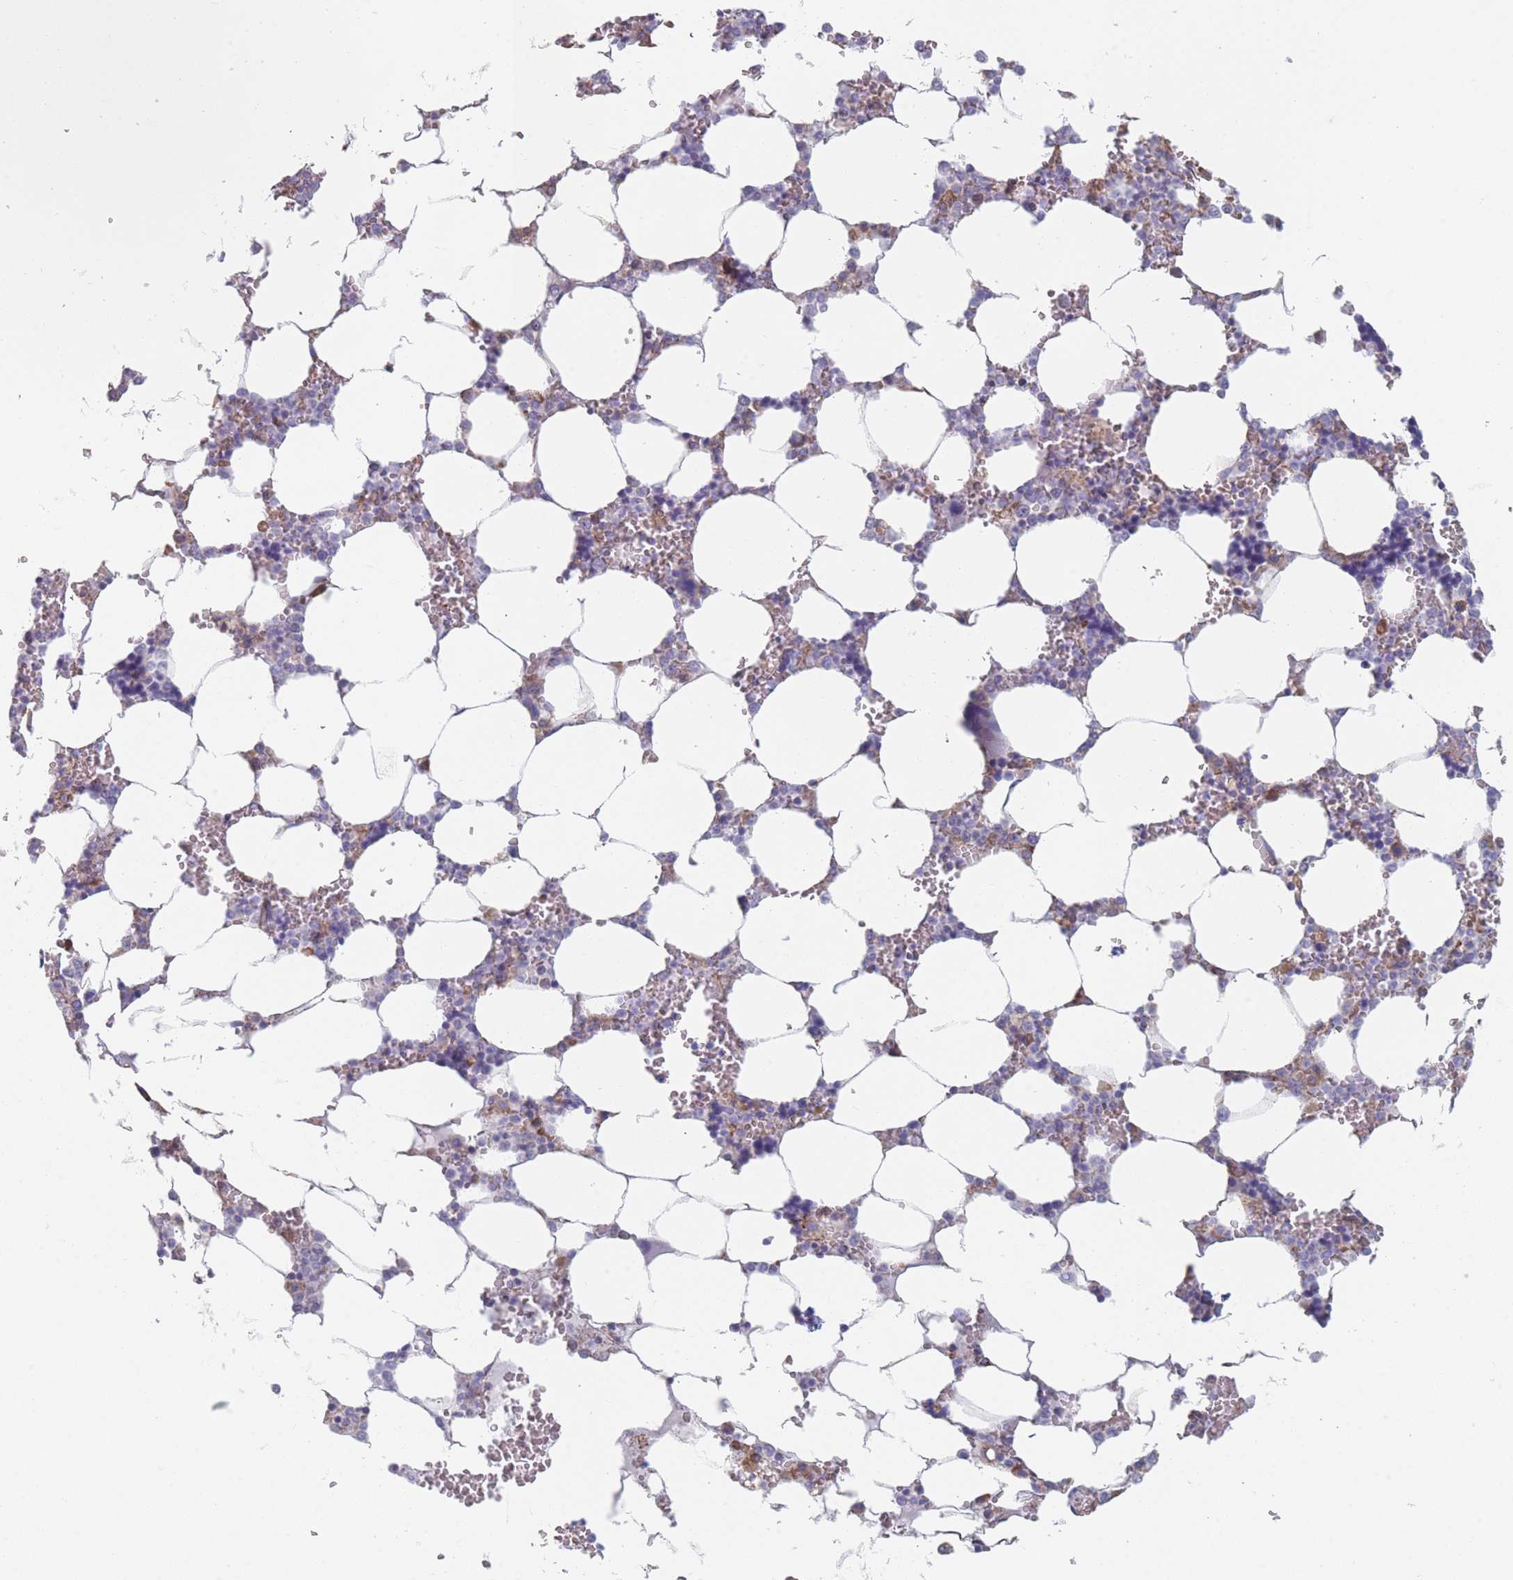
{"staining": {"intensity": "moderate", "quantity": "<25%", "location": "cytoplasmic/membranous"}, "tissue": "bone marrow", "cell_type": "Hematopoietic cells", "image_type": "normal", "snomed": [{"axis": "morphology", "description": "Normal tissue, NOS"}, {"axis": "topography", "description": "Bone marrow"}], "caption": "A micrograph of bone marrow stained for a protein reveals moderate cytoplasmic/membranous brown staining in hematopoietic cells. (IHC, brightfield microscopy, high magnification).", "gene": "OR7C2", "patient": {"sex": "male", "age": 64}}